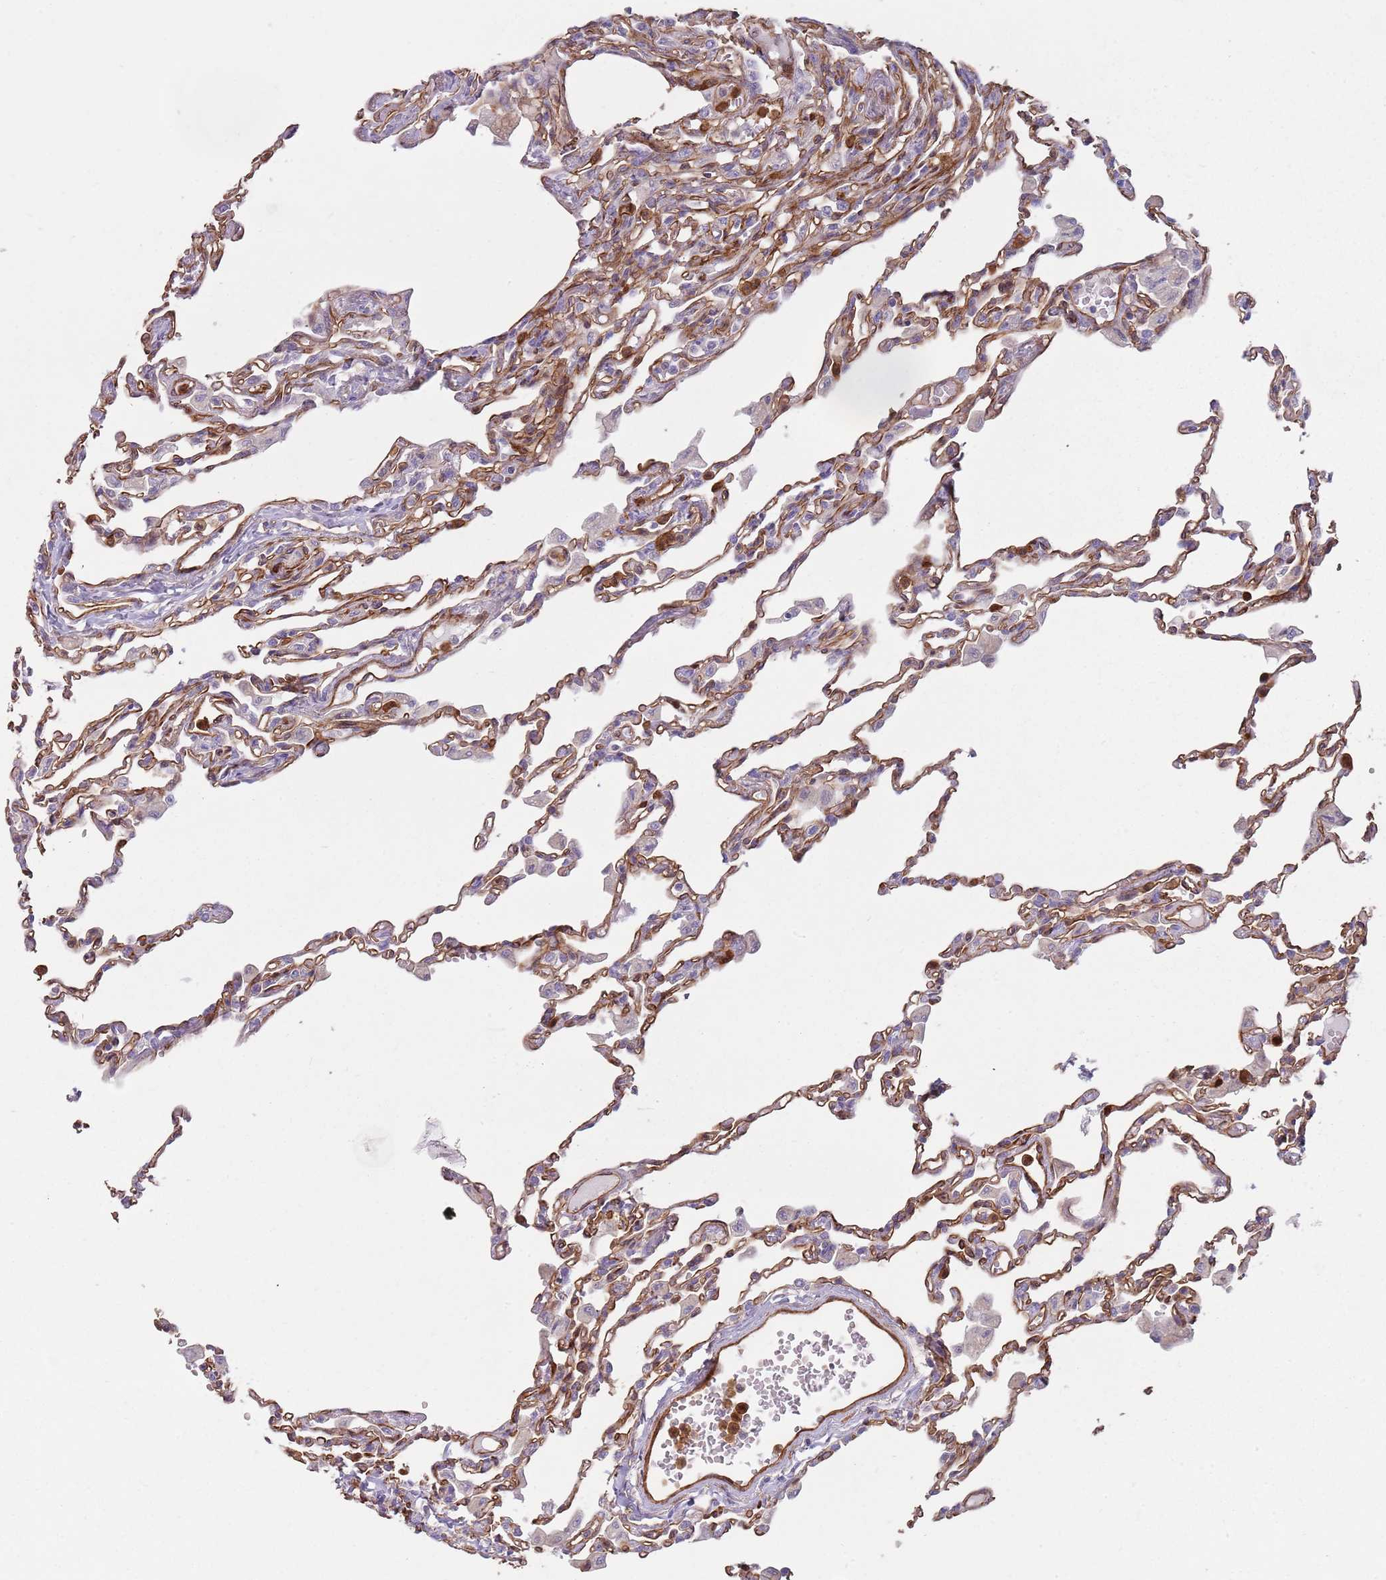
{"staining": {"intensity": "strong", "quantity": ">75%", "location": "cytoplasmic/membranous"}, "tissue": "lung", "cell_type": "Alveolar cells", "image_type": "normal", "snomed": [{"axis": "morphology", "description": "Normal tissue, NOS"}, {"axis": "topography", "description": "Bronchus"}, {"axis": "topography", "description": "Lung"}], "caption": "IHC (DAB (3,3'-diaminobenzidine)) staining of unremarkable human lung reveals strong cytoplasmic/membranous protein staining in approximately >75% of alveolar cells.", "gene": "PHLPP2", "patient": {"sex": "female", "age": 49}}